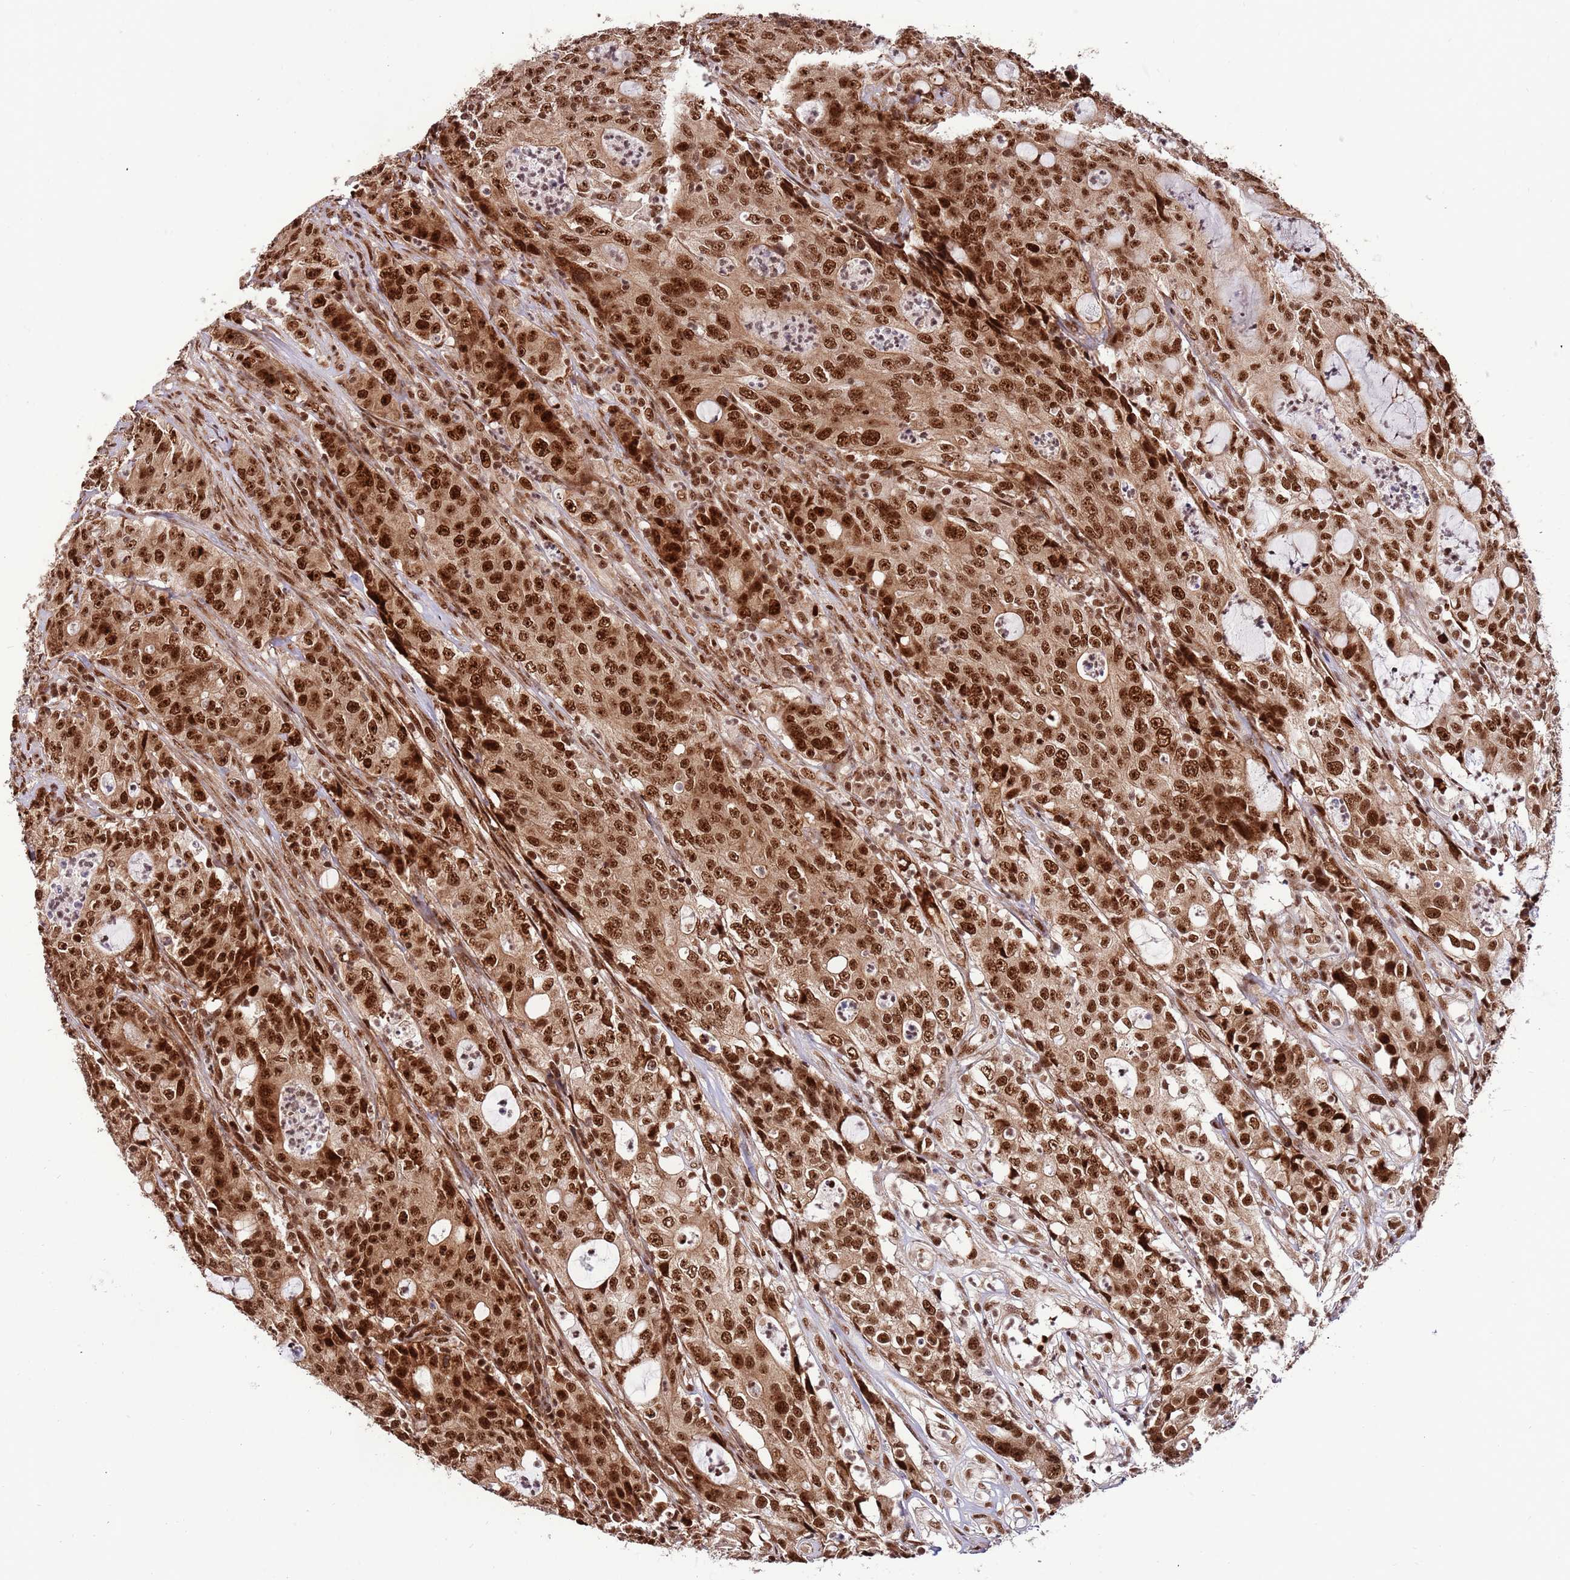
{"staining": {"intensity": "strong", "quantity": ">75%", "location": "nuclear"}, "tissue": "colorectal cancer", "cell_type": "Tumor cells", "image_type": "cancer", "snomed": [{"axis": "morphology", "description": "Adenocarcinoma, NOS"}, {"axis": "topography", "description": "Colon"}], "caption": "Human adenocarcinoma (colorectal) stained with a brown dye displays strong nuclear positive positivity in about >75% of tumor cells.", "gene": "RIF1", "patient": {"sex": "male", "age": 83}}